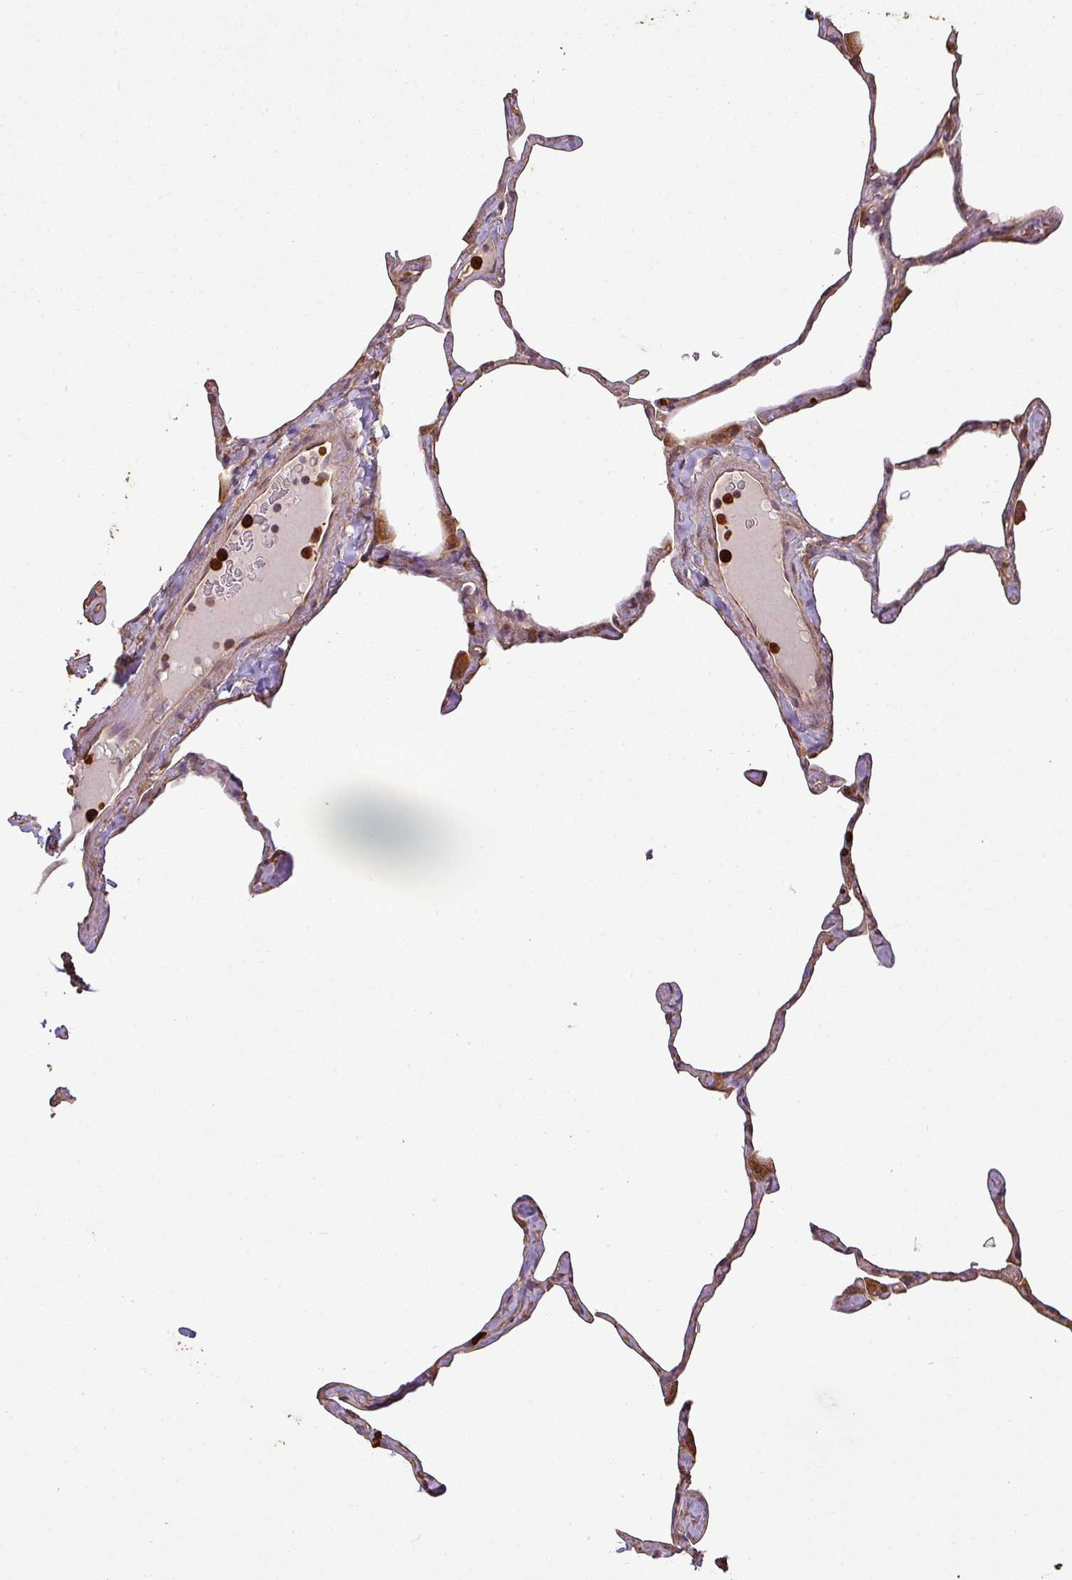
{"staining": {"intensity": "moderate", "quantity": ">75%", "location": "cytoplasmic/membranous,nuclear"}, "tissue": "lung", "cell_type": "Alveolar cells", "image_type": "normal", "snomed": [{"axis": "morphology", "description": "Normal tissue, NOS"}, {"axis": "topography", "description": "Lung"}], "caption": "Alveolar cells reveal medium levels of moderate cytoplasmic/membranous,nuclear staining in about >75% of cells in normal human lung.", "gene": "PLEKHM1", "patient": {"sex": "male", "age": 65}}